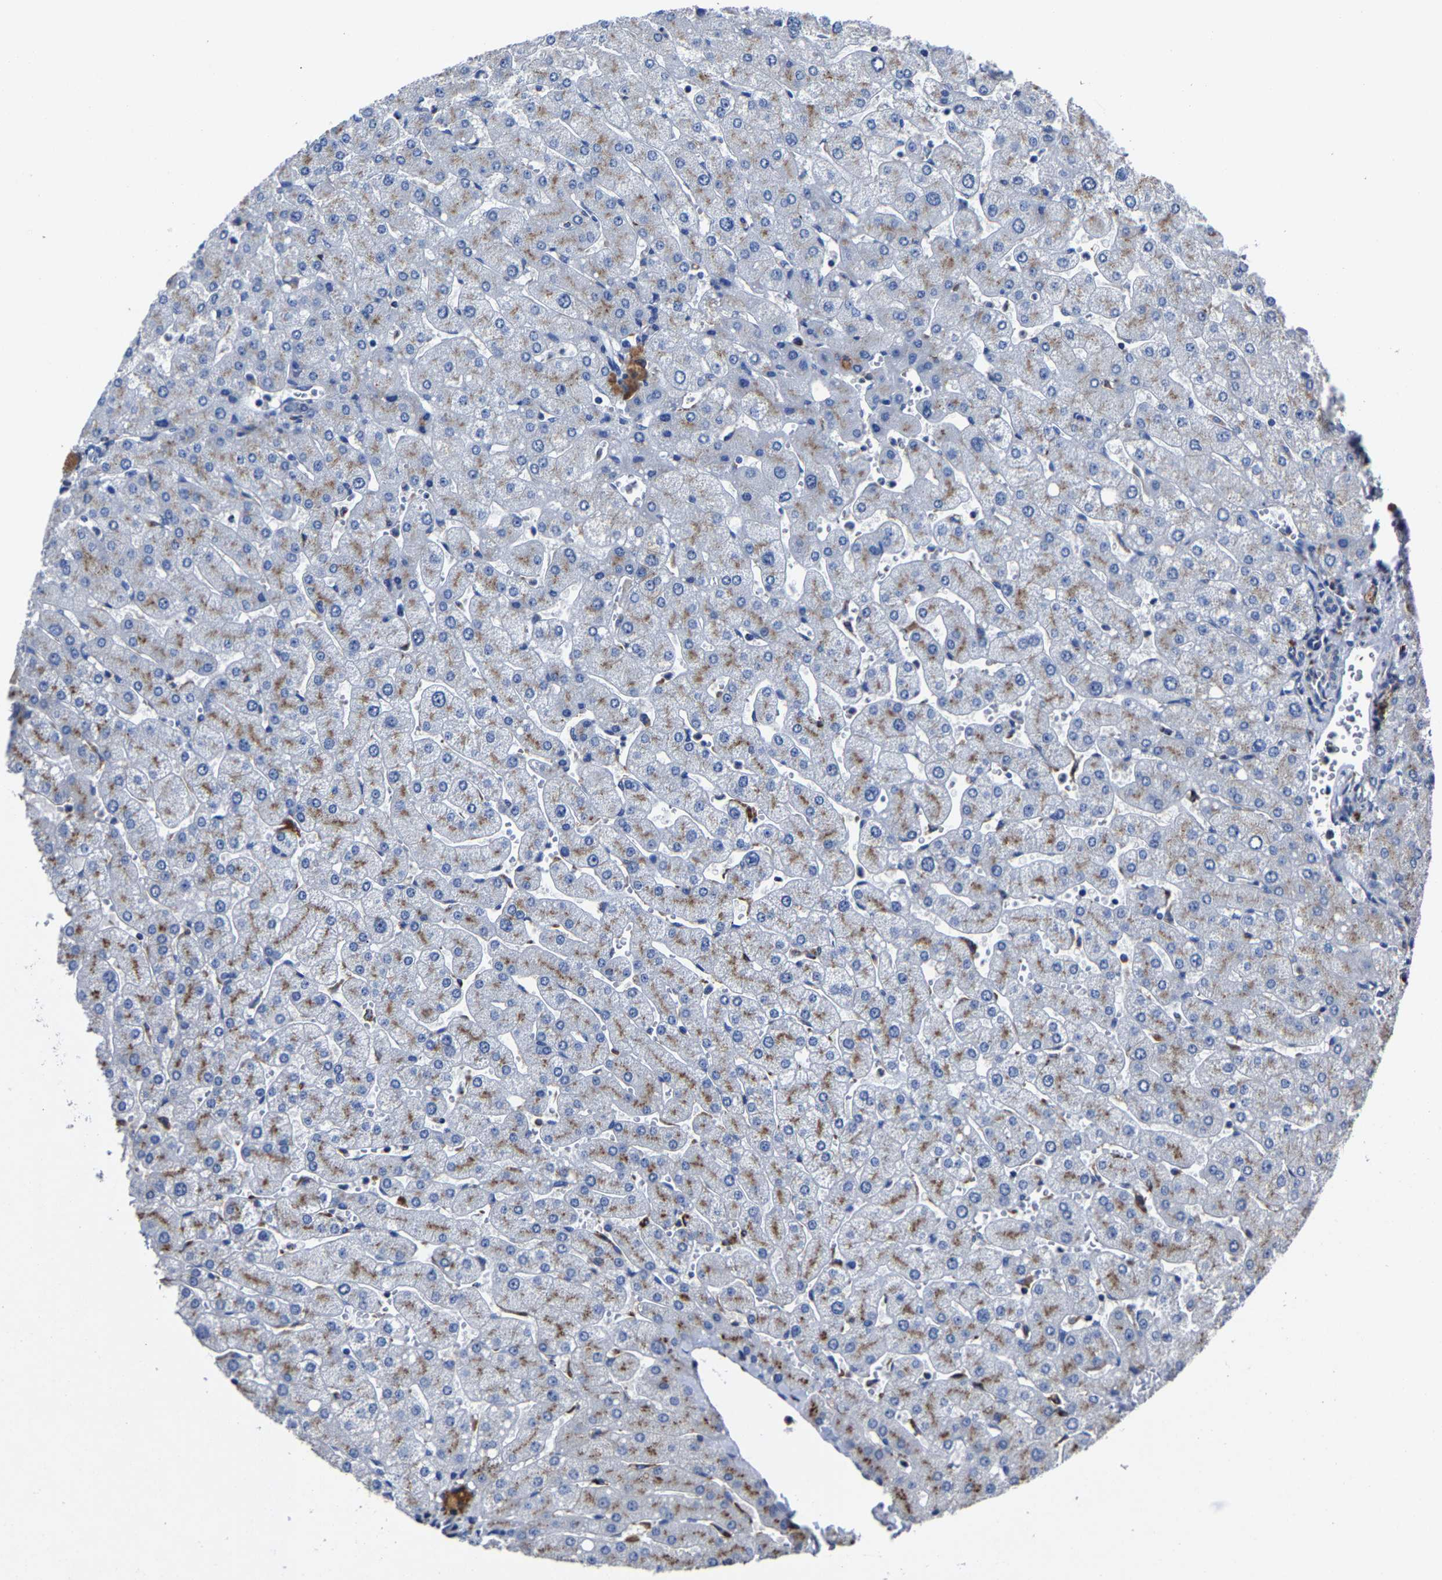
{"staining": {"intensity": "negative", "quantity": "none", "location": "none"}, "tissue": "liver", "cell_type": "Cholangiocytes", "image_type": "normal", "snomed": [{"axis": "morphology", "description": "Normal tissue, NOS"}, {"axis": "topography", "description": "Liver"}], "caption": "Immunohistochemistry histopathology image of benign liver: liver stained with DAB reveals no significant protein positivity in cholangiocytes.", "gene": "LAMTOR4", "patient": {"sex": "male", "age": 55}}